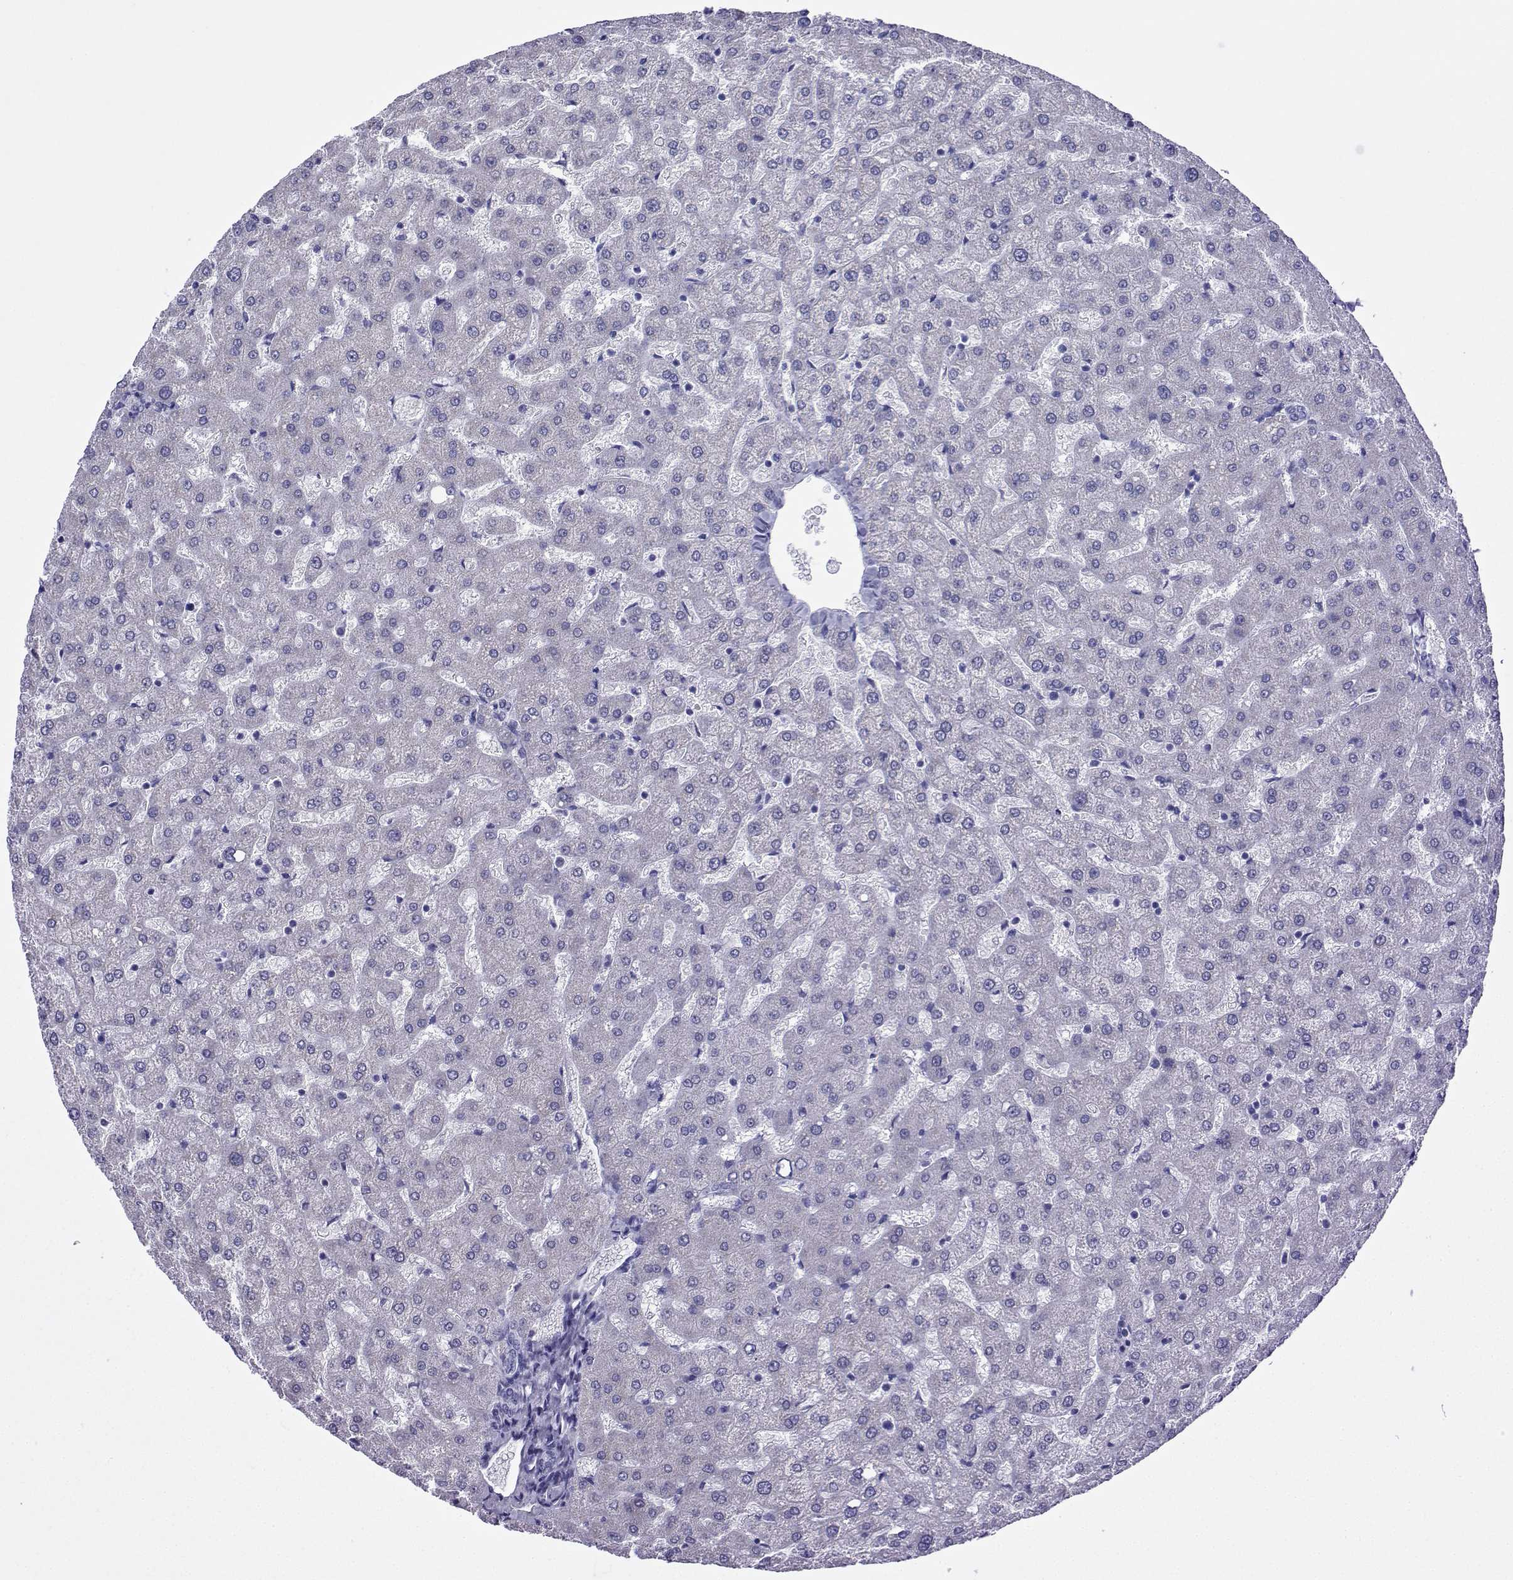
{"staining": {"intensity": "negative", "quantity": "none", "location": "none"}, "tissue": "liver", "cell_type": "Cholangiocytes", "image_type": "normal", "snomed": [{"axis": "morphology", "description": "Normal tissue, NOS"}, {"axis": "topography", "description": "Liver"}], "caption": "Liver stained for a protein using immunohistochemistry (IHC) shows no expression cholangiocytes.", "gene": "KIF17", "patient": {"sex": "female", "age": 50}}